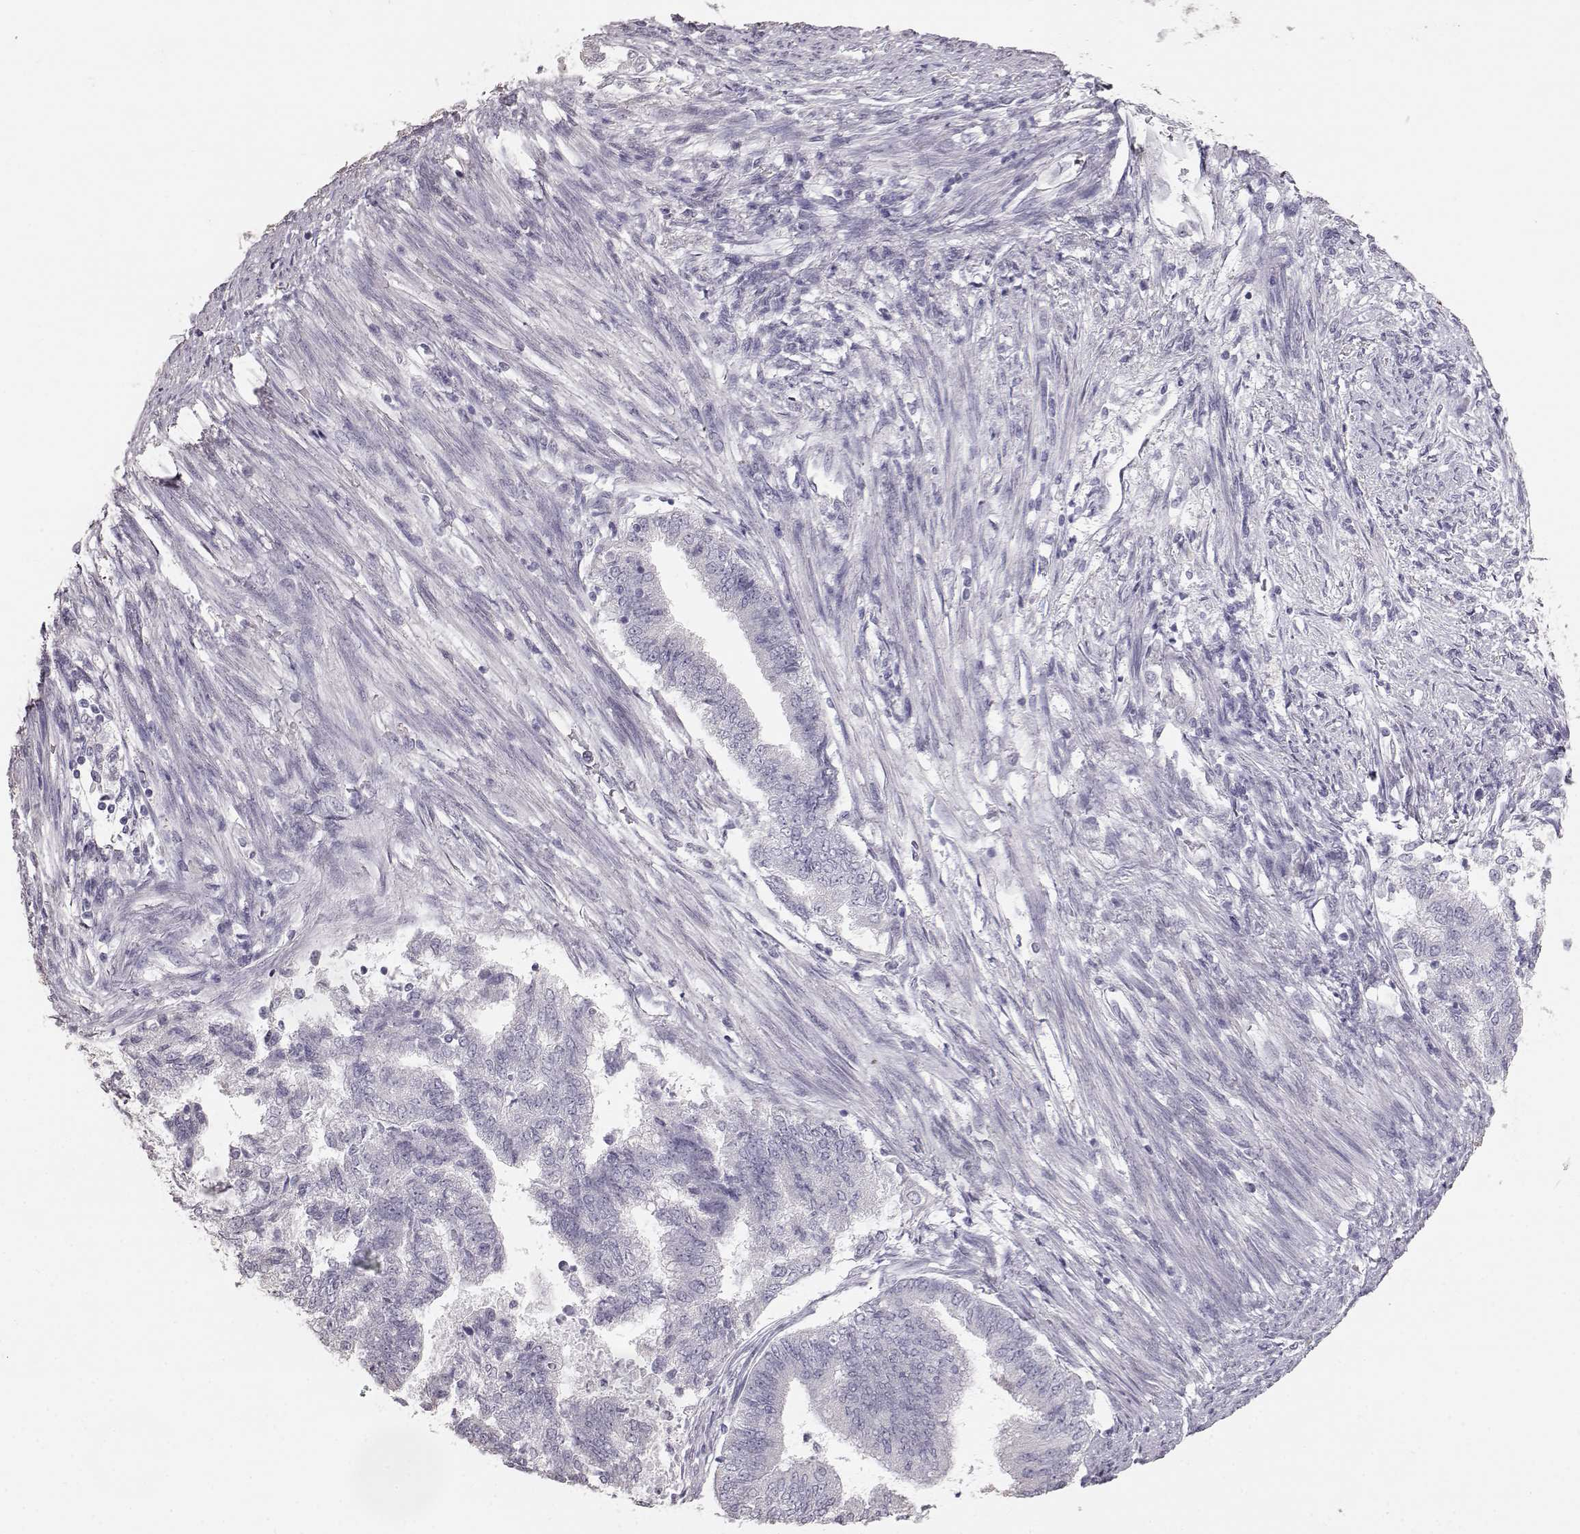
{"staining": {"intensity": "negative", "quantity": "none", "location": "none"}, "tissue": "endometrial cancer", "cell_type": "Tumor cells", "image_type": "cancer", "snomed": [{"axis": "morphology", "description": "Adenocarcinoma, NOS"}, {"axis": "topography", "description": "Endometrium"}], "caption": "DAB (3,3'-diaminobenzidine) immunohistochemical staining of endometrial cancer exhibits no significant positivity in tumor cells. Brightfield microscopy of immunohistochemistry stained with DAB (3,3'-diaminobenzidine) (brown) and hematoxylin (blue), captured at high magnification.", "gene": "KRT33A", "patient": {"sex": "female", "age": 65}}